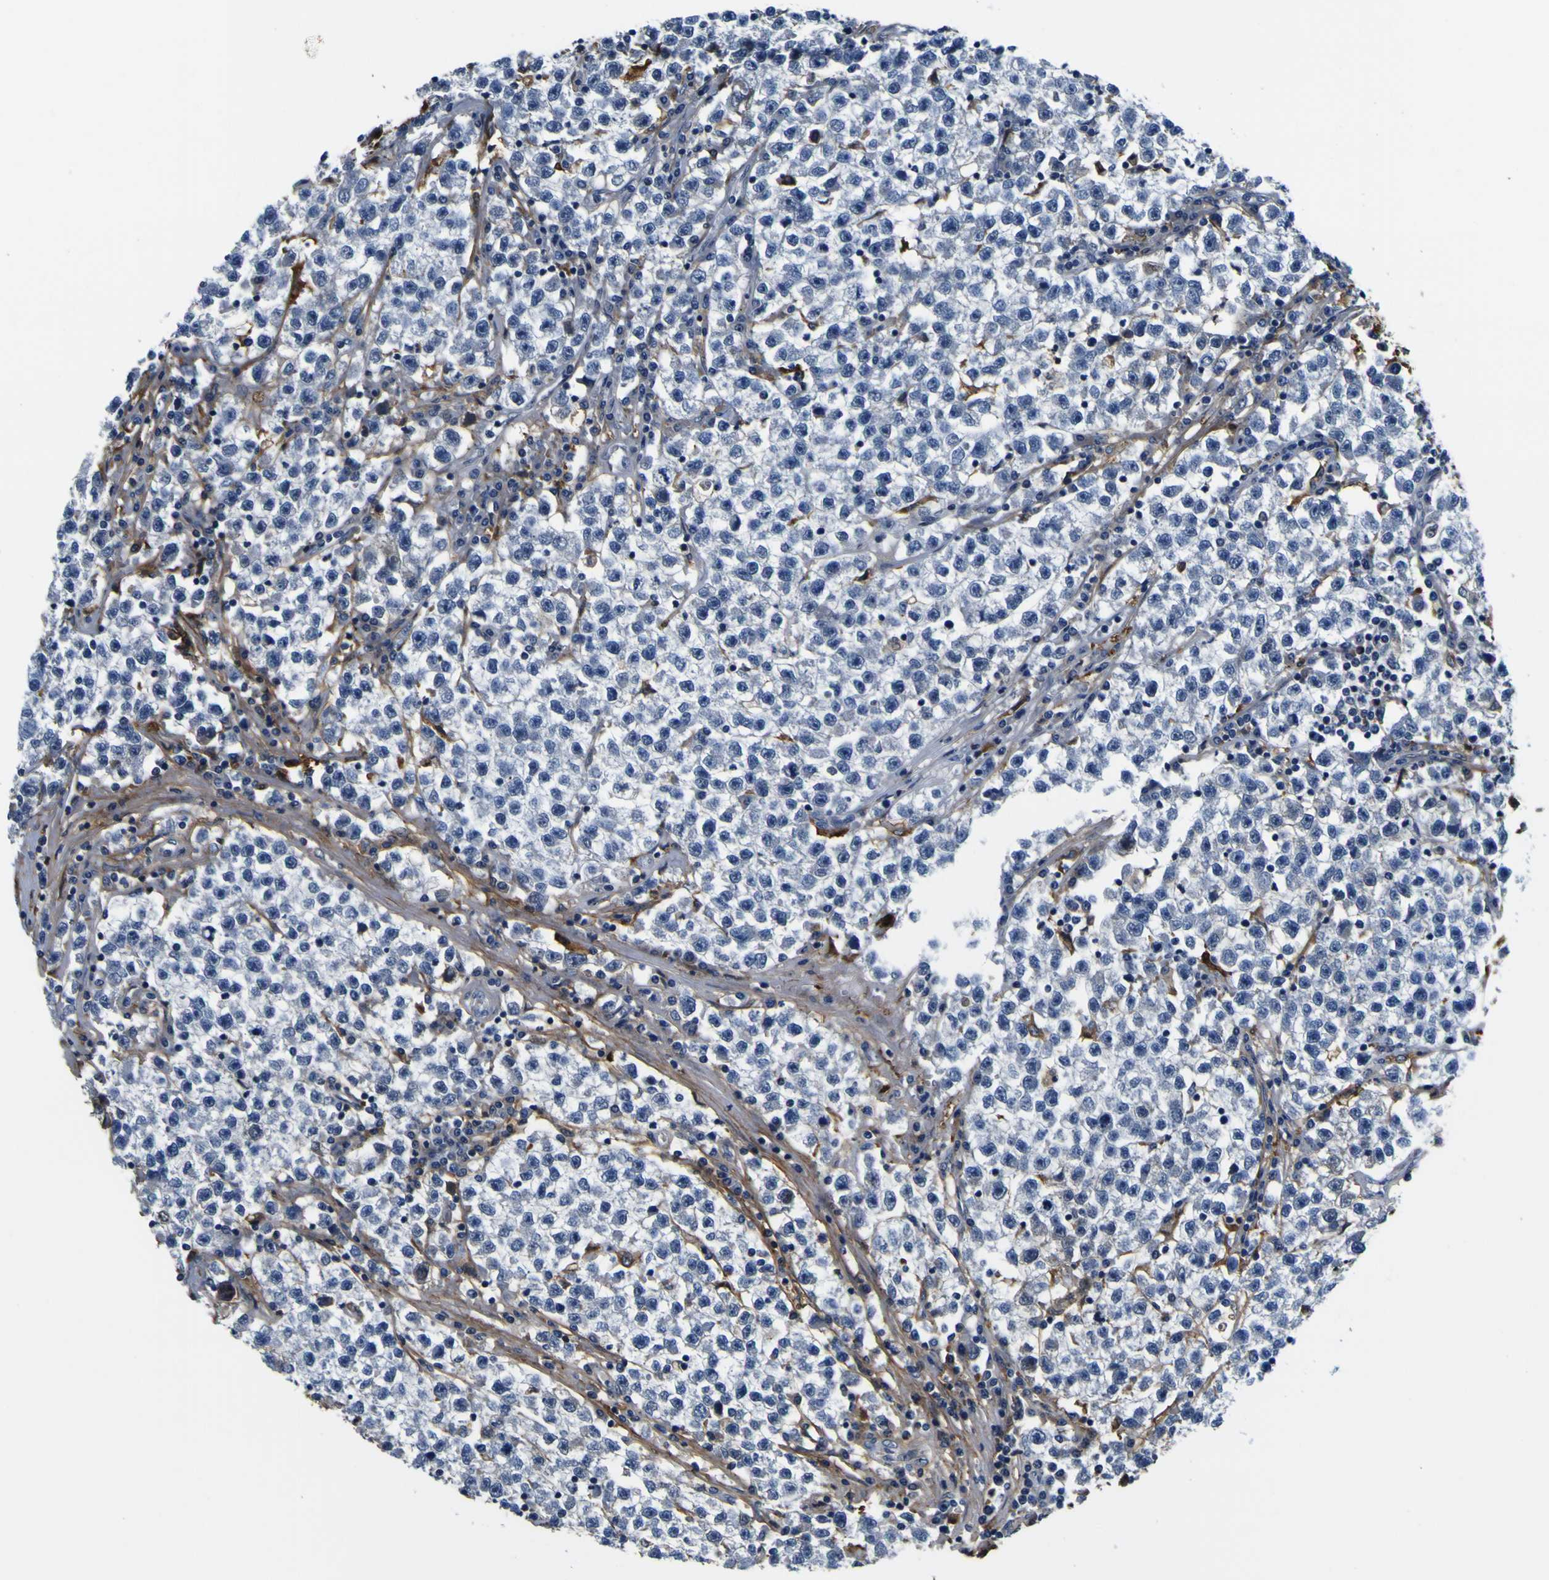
{"staining": {"intensity": "negative", "quantity": "none", "location": "none"}, "tissue": "testis cancer", "cell_type": "Tumor cells", "image_type": "cancer", "snomed": [{"axis": "morphology", "description": "Seminoma, NOS"}, {"axis": "topography", "description": "Testis"}], "caption": "An immunohistochemistry (IHC) micrograph of testis cancer (seminoma) is shown. There is no staining in tumor cells of testis cancer (seminoma). (Stains: DAB immunohistochemistry (IHC) with hematoxylin counter stain, Microscopy: brightfield microscopy at high magnification).", "gene": "POSTN", "patient": {"sex": "male", "age": 22}}